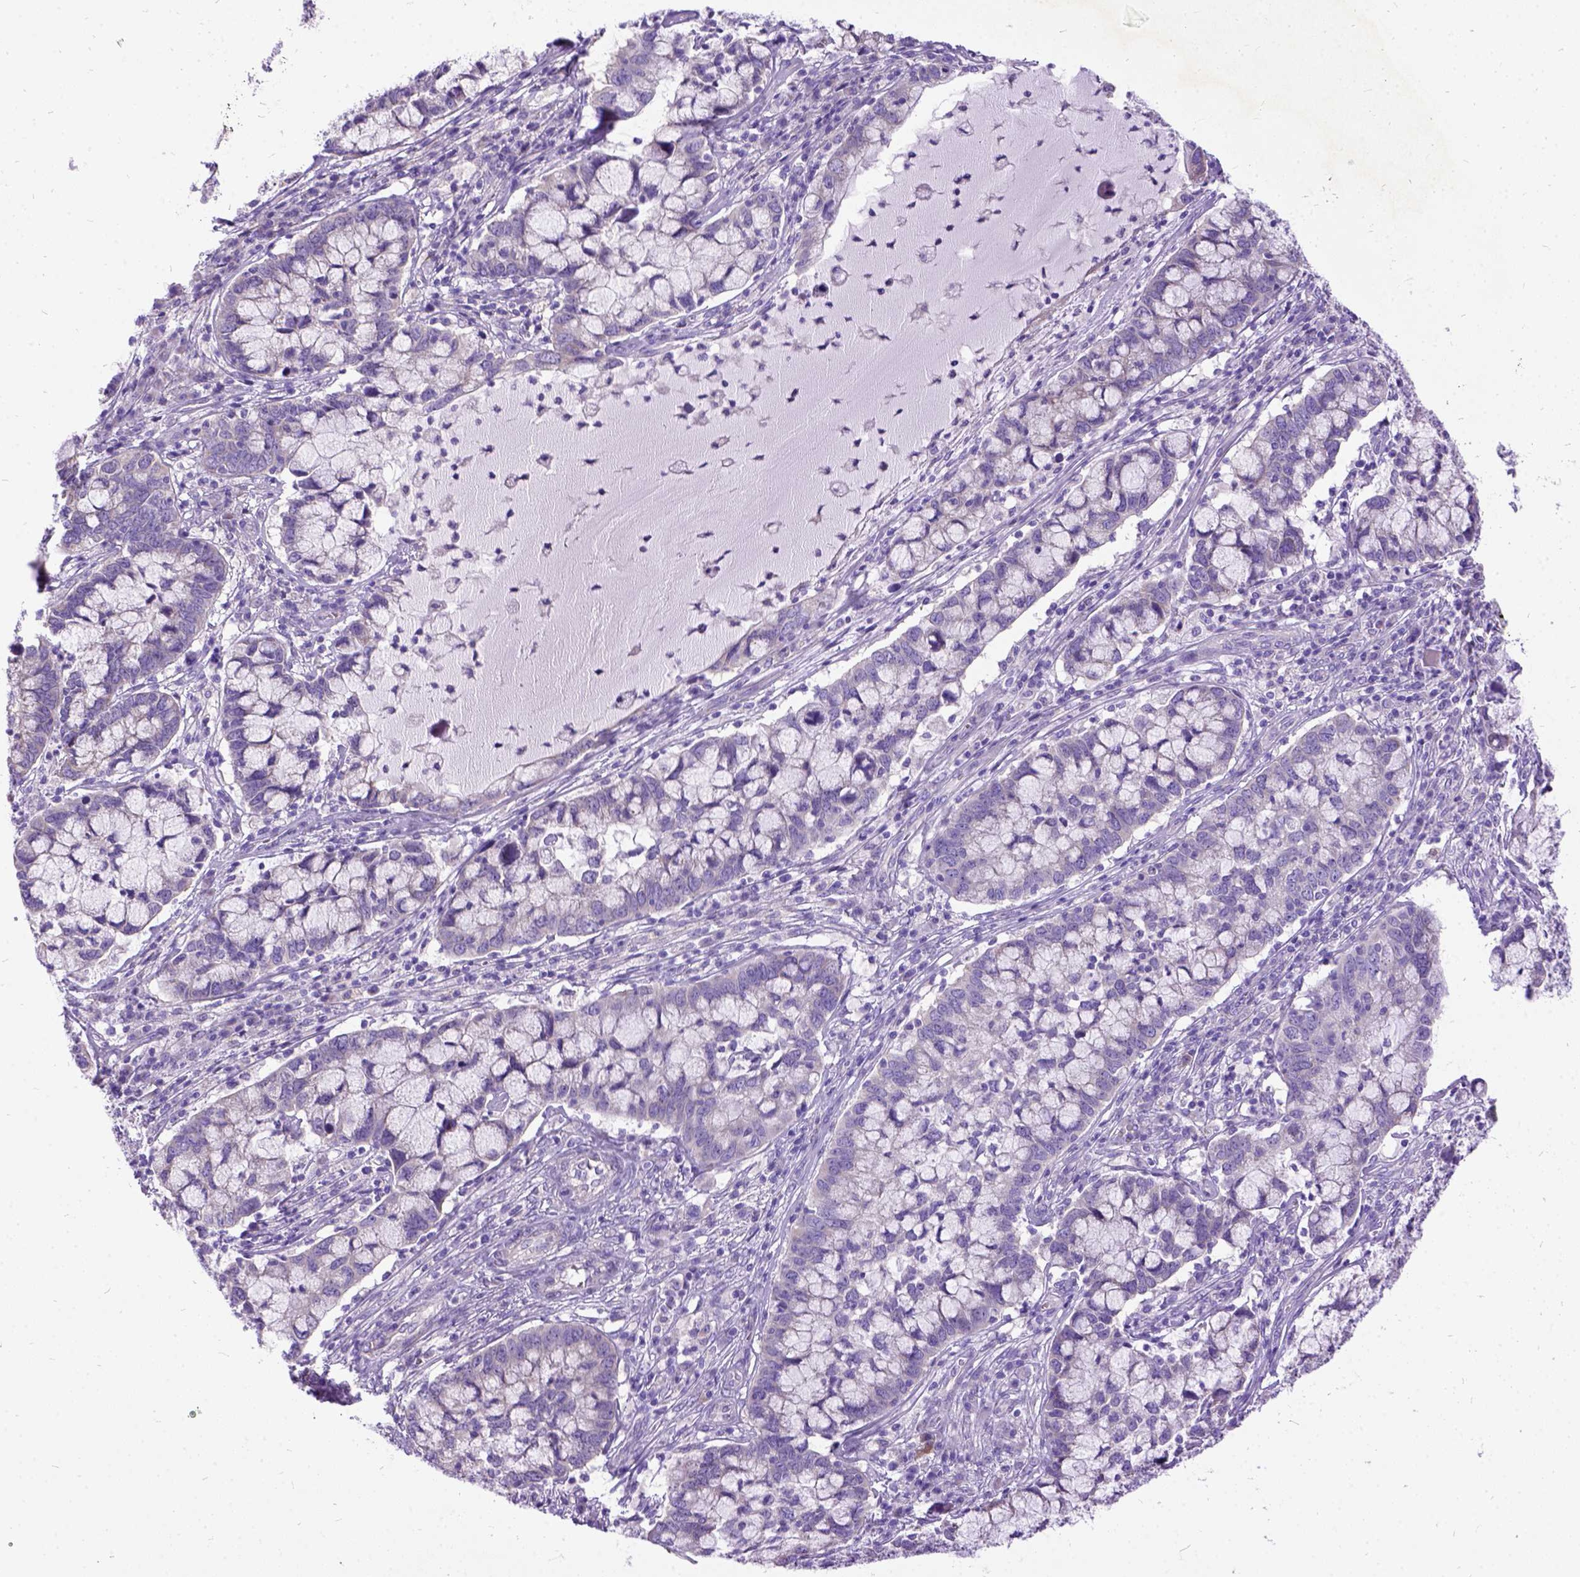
{"staining": {"intensity": "negative", "quantity": "none", "location": "none"}, "tissue": "cervical cancer", "cell_type": "Tumor cells", "image_type": "cancer", "snomed": [{"axis": "morphology", "description": "Adenocarcinoma, NOS"}, {"axis": "topography", "description": "Cervix"}], "caption": "High magnification brightfield microscopy of cervical adenocarcinoma stained with DAB (brown) and counterstained with hematoxylin (blue): tumor cells show no significant staining.", "gene": "CFAP54", "patient": {"sex": "female", "age": 40}}